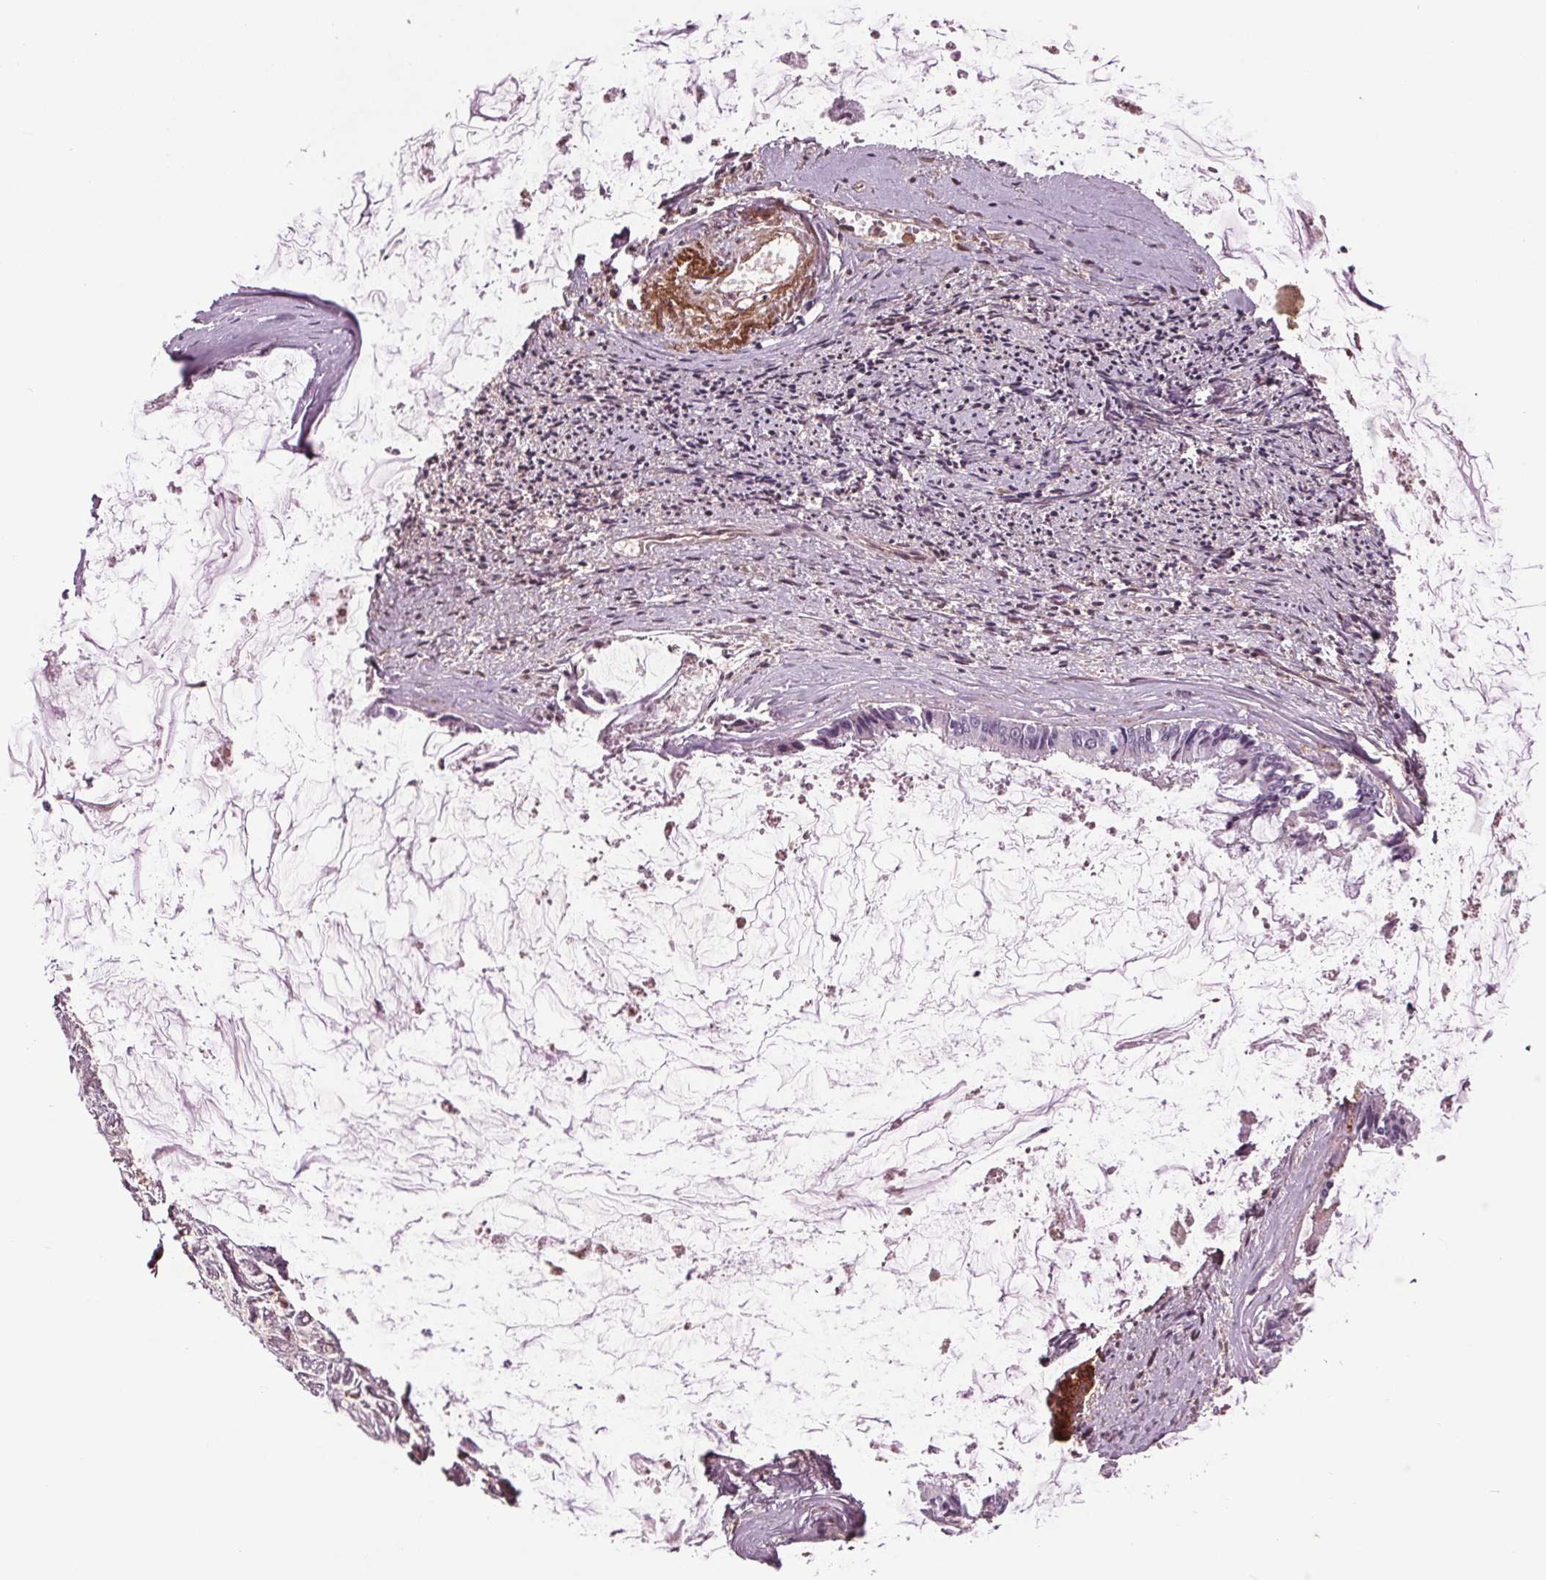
{"staining": {"intensity": "negative", "quantity": "none", "location": "none"}, "tissue": "ovarian cancer", "cell_type": "Tumor cells", "image_type": "cancer", "snomed": [{"axis": "morphology", "description": "Cystadenocarcinoma, mucinous, NOS"}, {"axis": "topography", "description": "Ovary"}], "caption": "Tumor cells are negative for protein expression in human mucinous cystadenocarcinoma (ovarian).", "gene": "C6", "patient": {"sex": "female", "age": 90}}